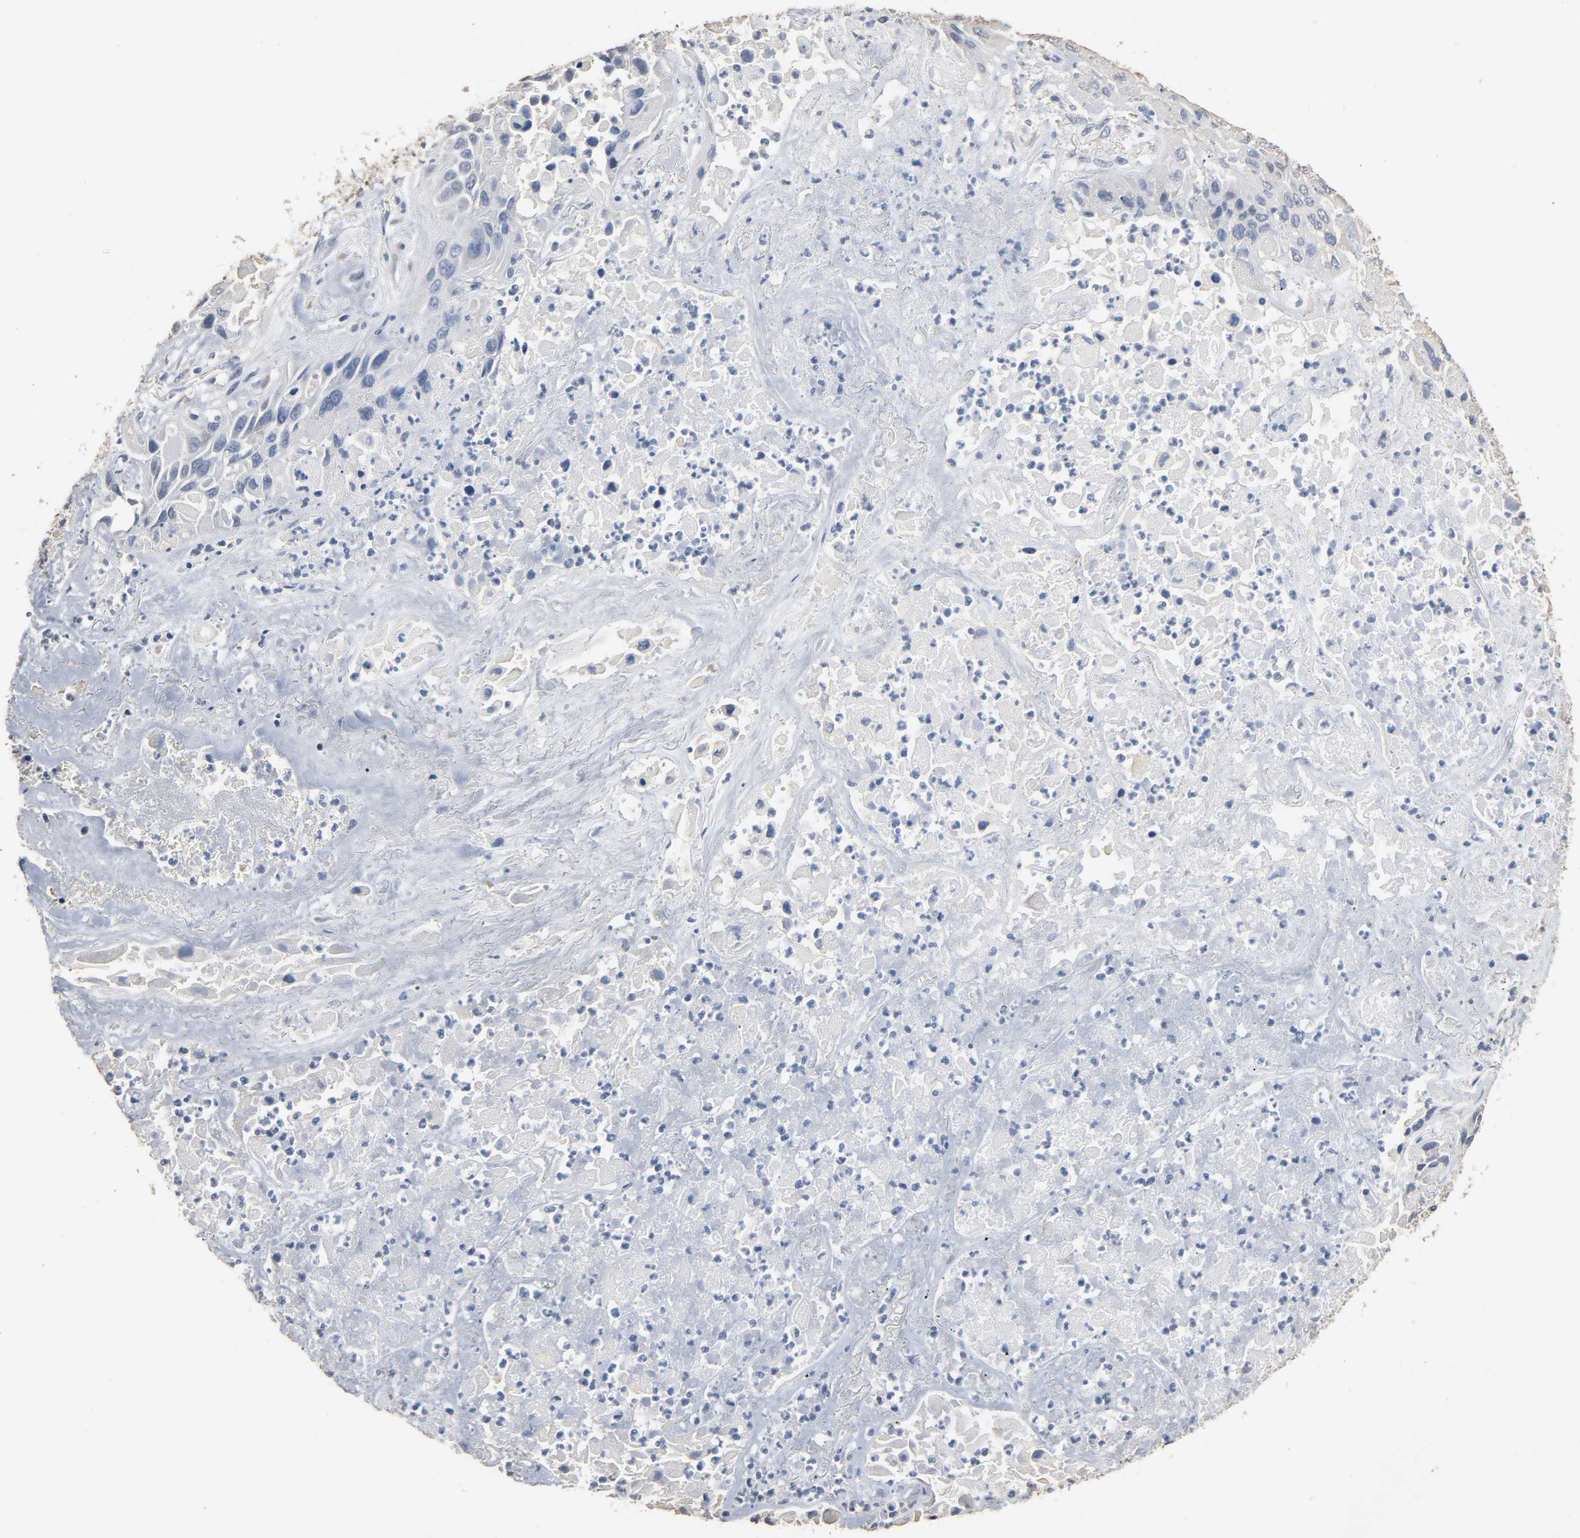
{"staining": {"intensity": "negative", "quantity": "none", "location": "none"}, "tissue": "lung cancer", "cell_type": "Tumor cells", "image_type": "cancer", "snomed": [{"axis": "morphology", "description": "Squamous cell carcinoma, NOS"}, {"axis": "topography", "description": "Lung"}], "caption": "High magnification brightfield microscopy of lung cancer stained with DAB (3,3'-diaminobenzidine) (brown) and counterstained with hematoxylin (blue): tumor cells show no significant staining.", "gene": "SOX6", "patient": {"sex": "female", "age": 76}}